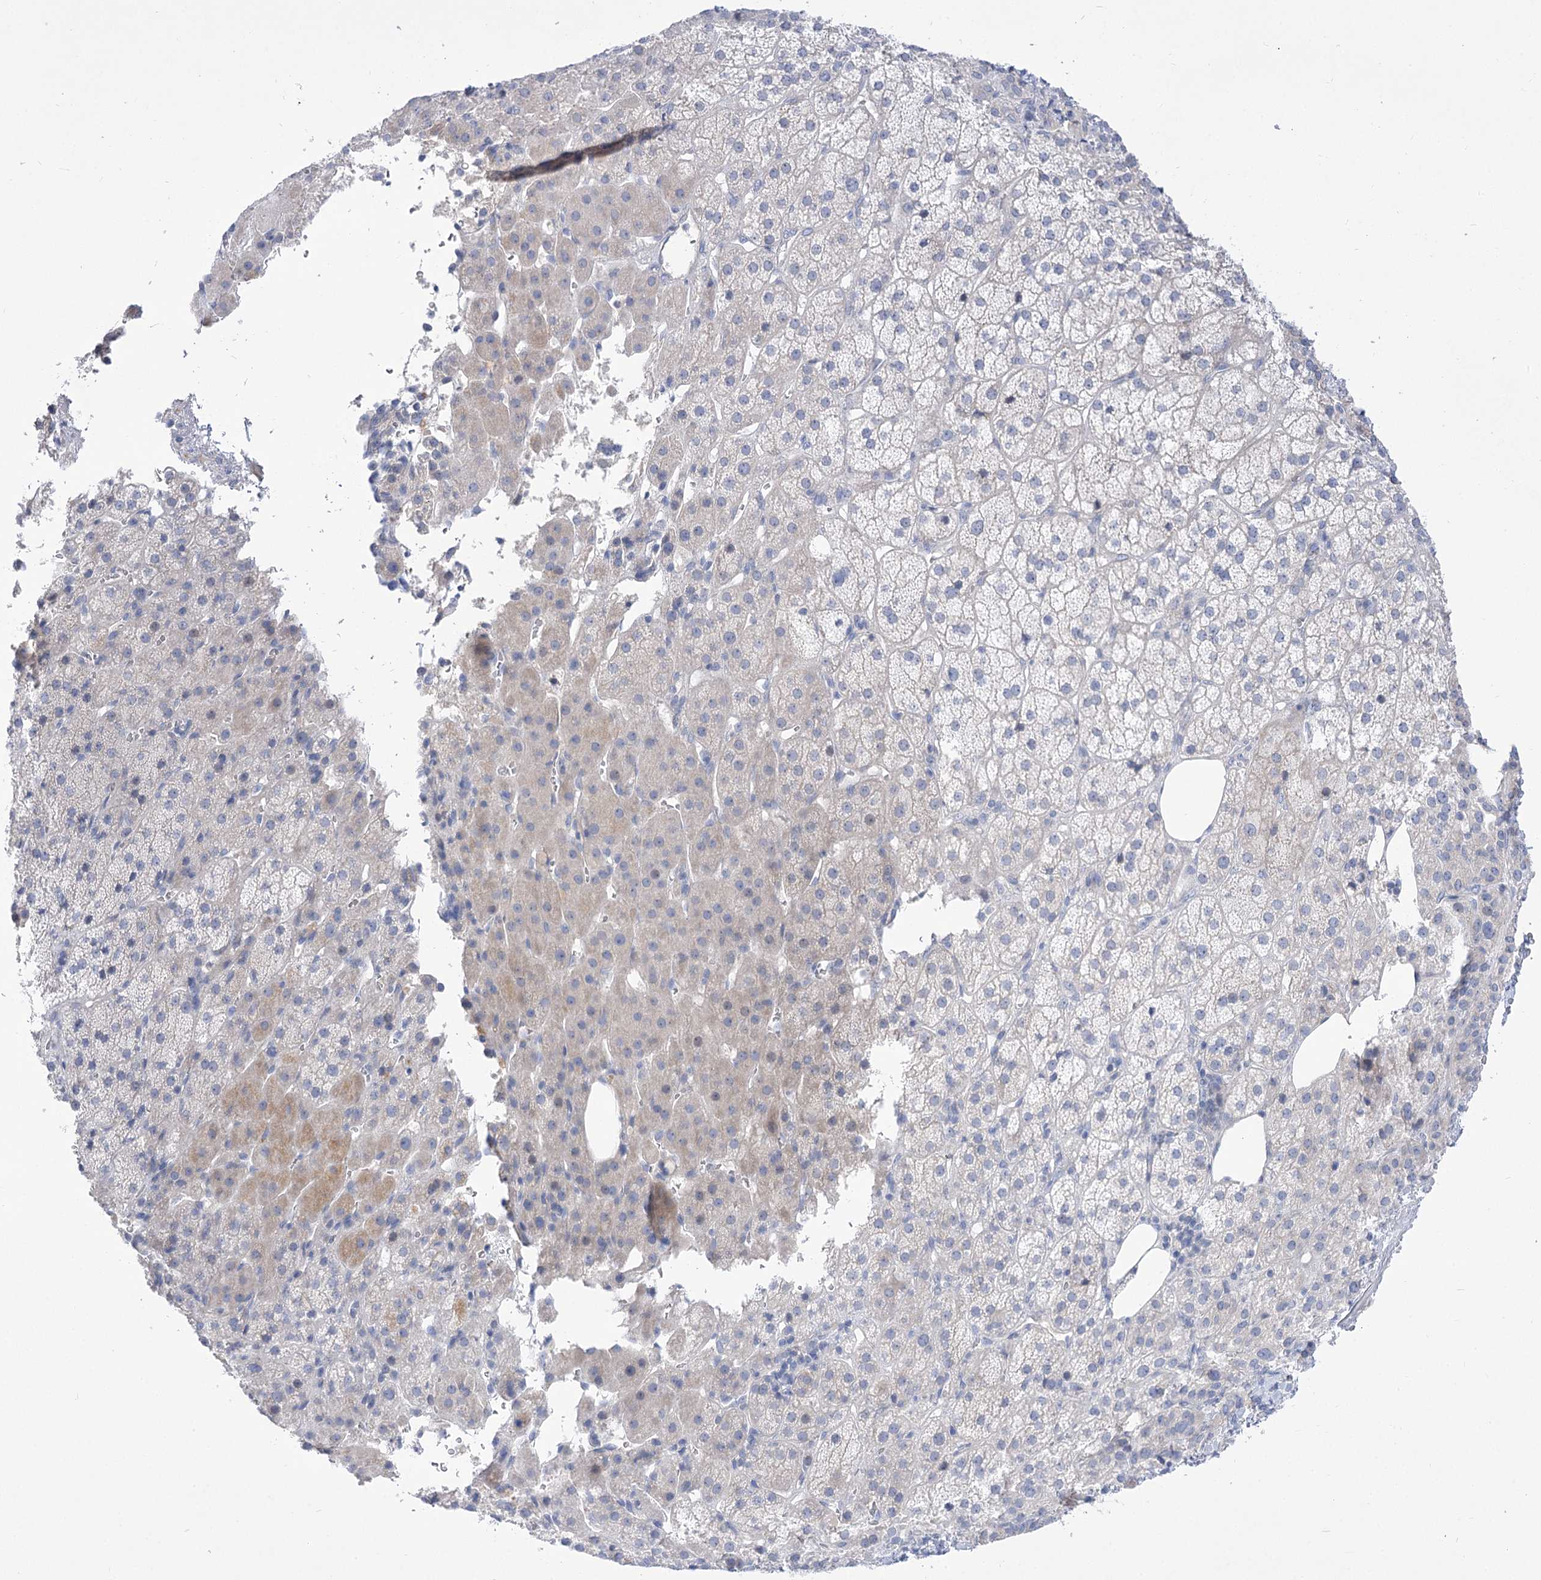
{"staining": {"intensity": "weak", "quantity": "<25%", "location": "cytoplasmic/membranous"}, "tissue": "adrenal gland", "cell_type": "Glandular cells", "image_type": "normal", "snomed": [{"axis": "morphology", "description": "Normal tissue, NOS"}, {"axis": "topography", "description": "Adrenal gland"}], "caption": "Human adrenal gland stained for a protein using immunohistochemistry shows no staining in glandular cells.", "gene": "HELT", "patient": {"sex": "female", "age": 57}}